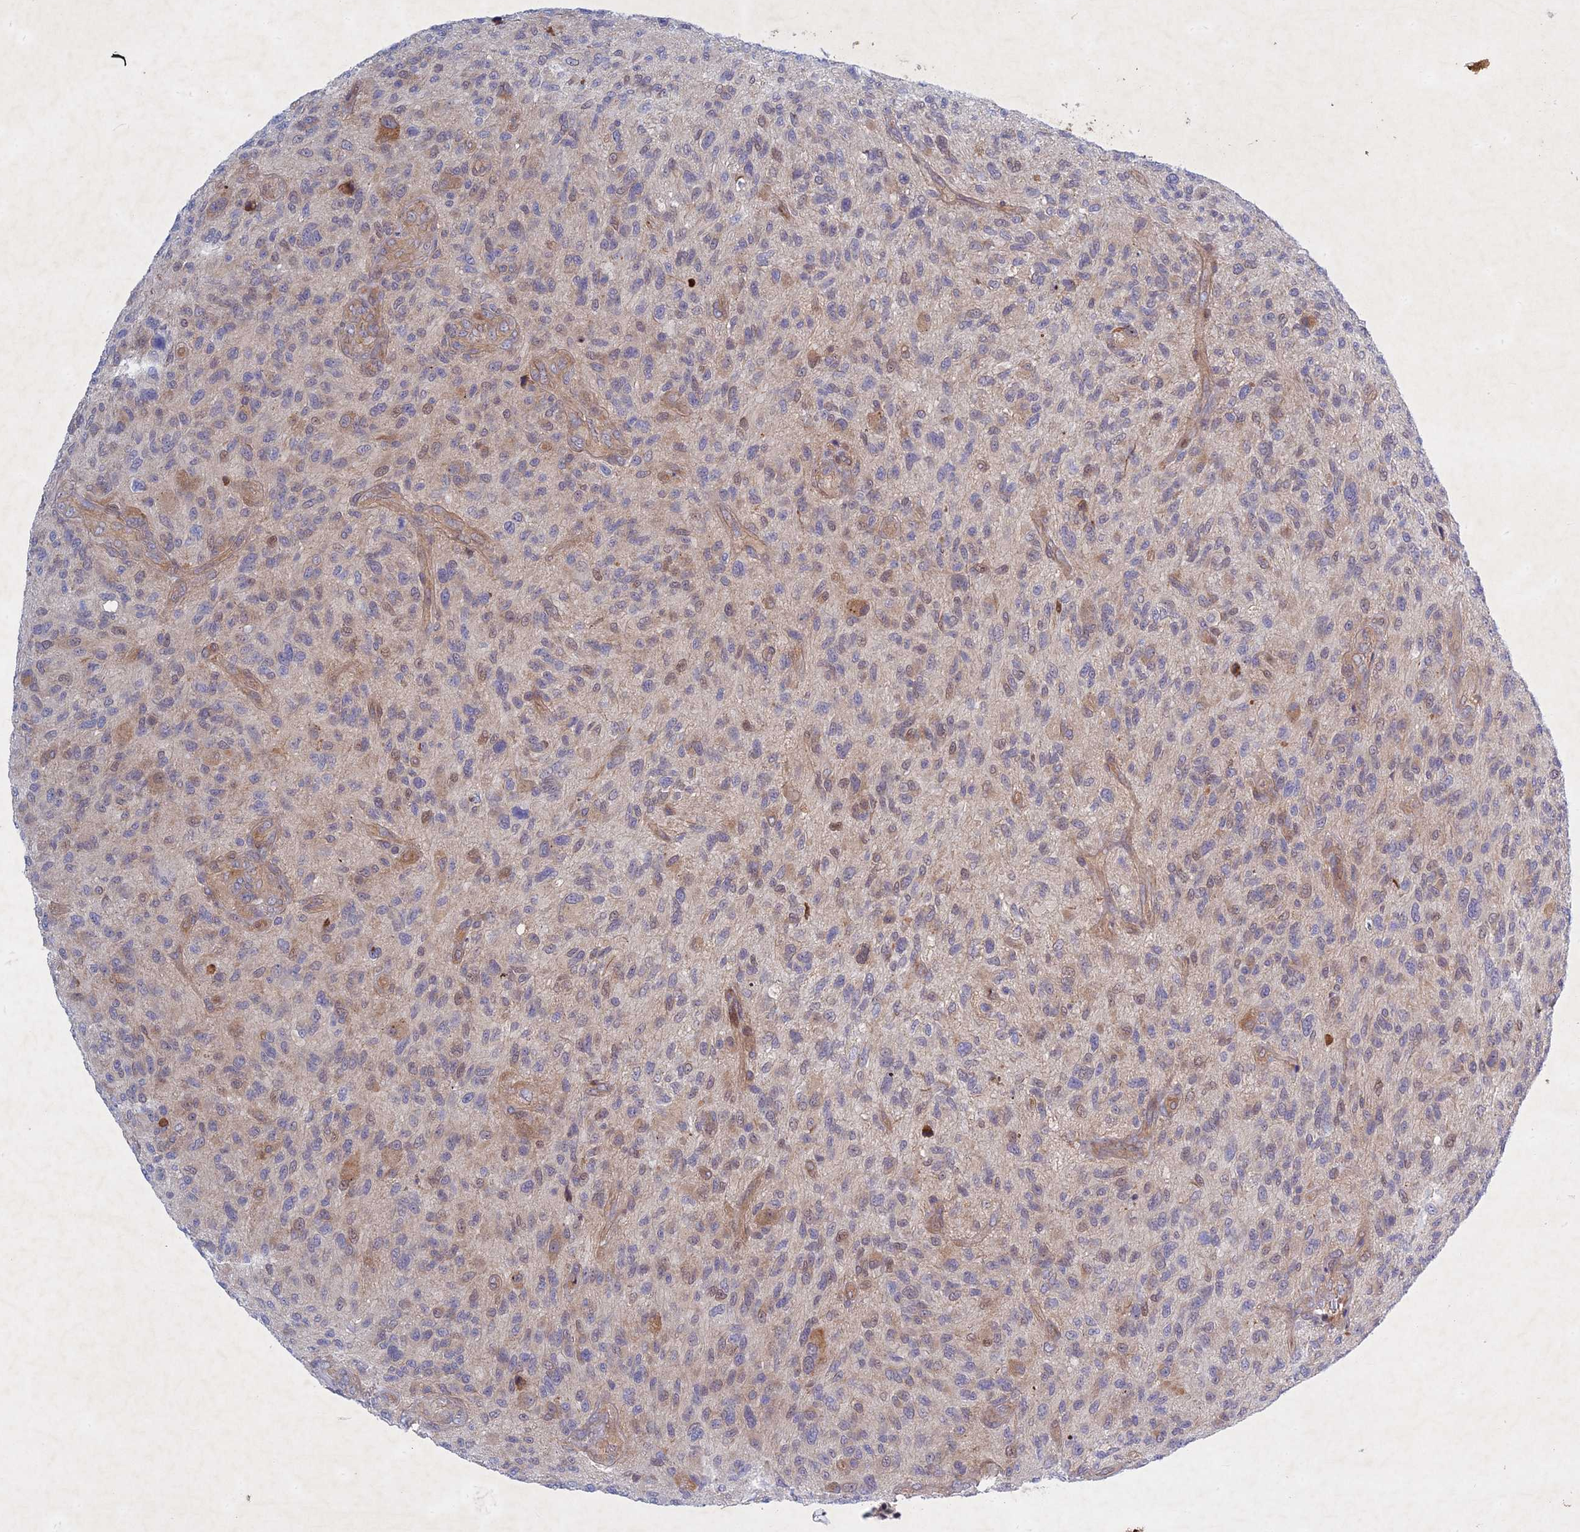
{"staining": {"intensity": "weak", "quantity": "<25%", "location": "cytoplasmic/membranous"}, "tissue": "glioma", "cell_type": "Tumor cells", "image_type": "cancer", "snomed": [{"axis": "morphology", "description": "Glioma, malignant, High grade"}, {"axis": "topography", "description": "Brain"}], "caption": "The micrograph displays no significant positivity in tumor cells of glioma. (DAB (3,3'-diaminobenzidine) immunohistochemistry visualized using brightfield microscopy, high magnification).", "gene": "PTHLH", "patient": {"sex": "male", "age": 47}}